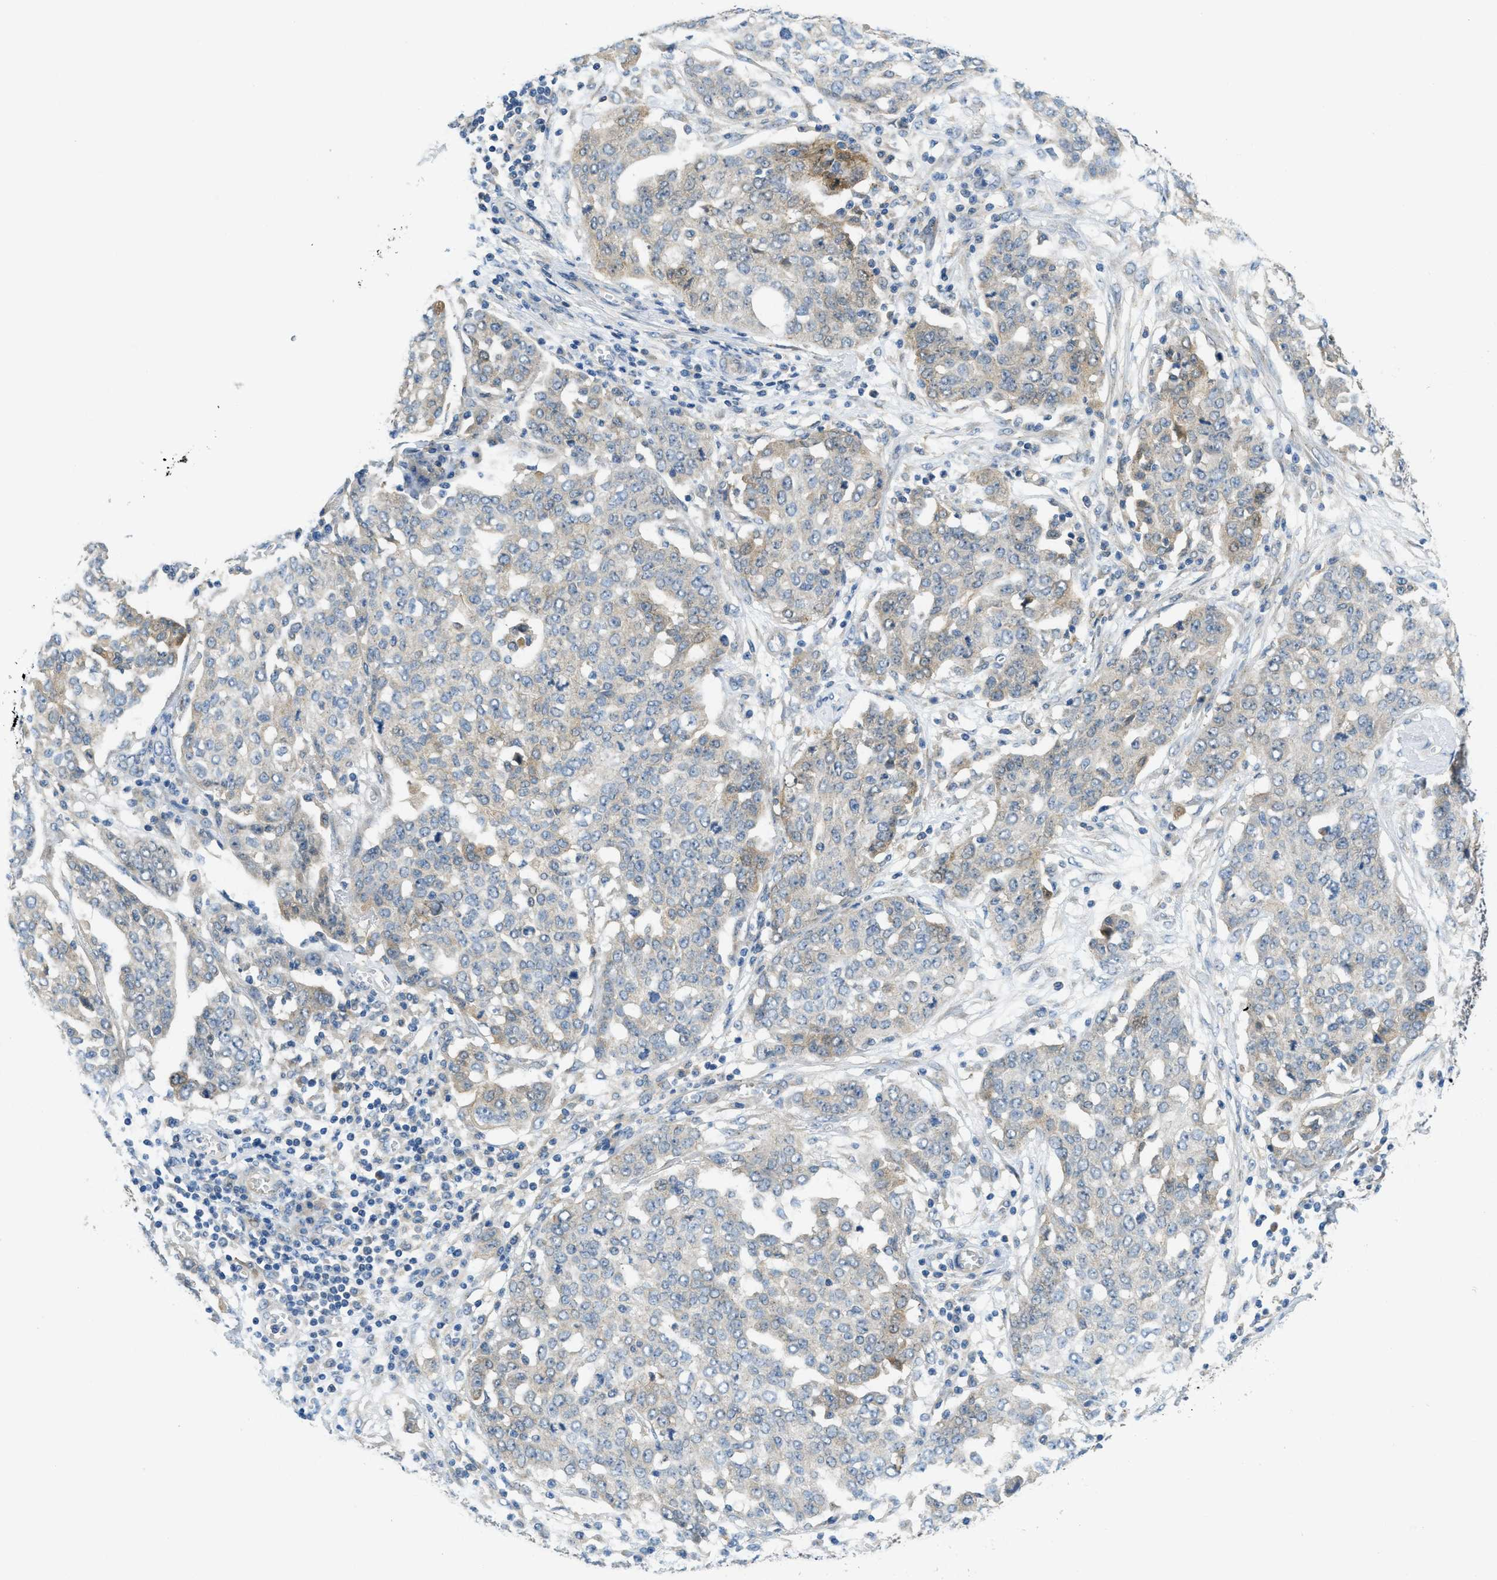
{"staining": {"intensity": "weak", "quantity": "<25%", "location": "cytoplasmic/membranous"}, "tissue": "ovarian cancer", "cell_type": "Tumor cells", "image_type": "cancer", "snomed": [{"axis": "morphology", "description": "Cystadenocarcinoma, serous, NOS"}, {"axis": "topography", "description": "Soft tissue"}, {"axis": "topography", "description": "Ovary"}], "caption": "A histopathology image of ovarian serous cystadenocarcinoma stained for a protein displays no brown staining in tumor cells.", "gene": "RIPK2", "patient": {"sex": "female", "age": 57}}